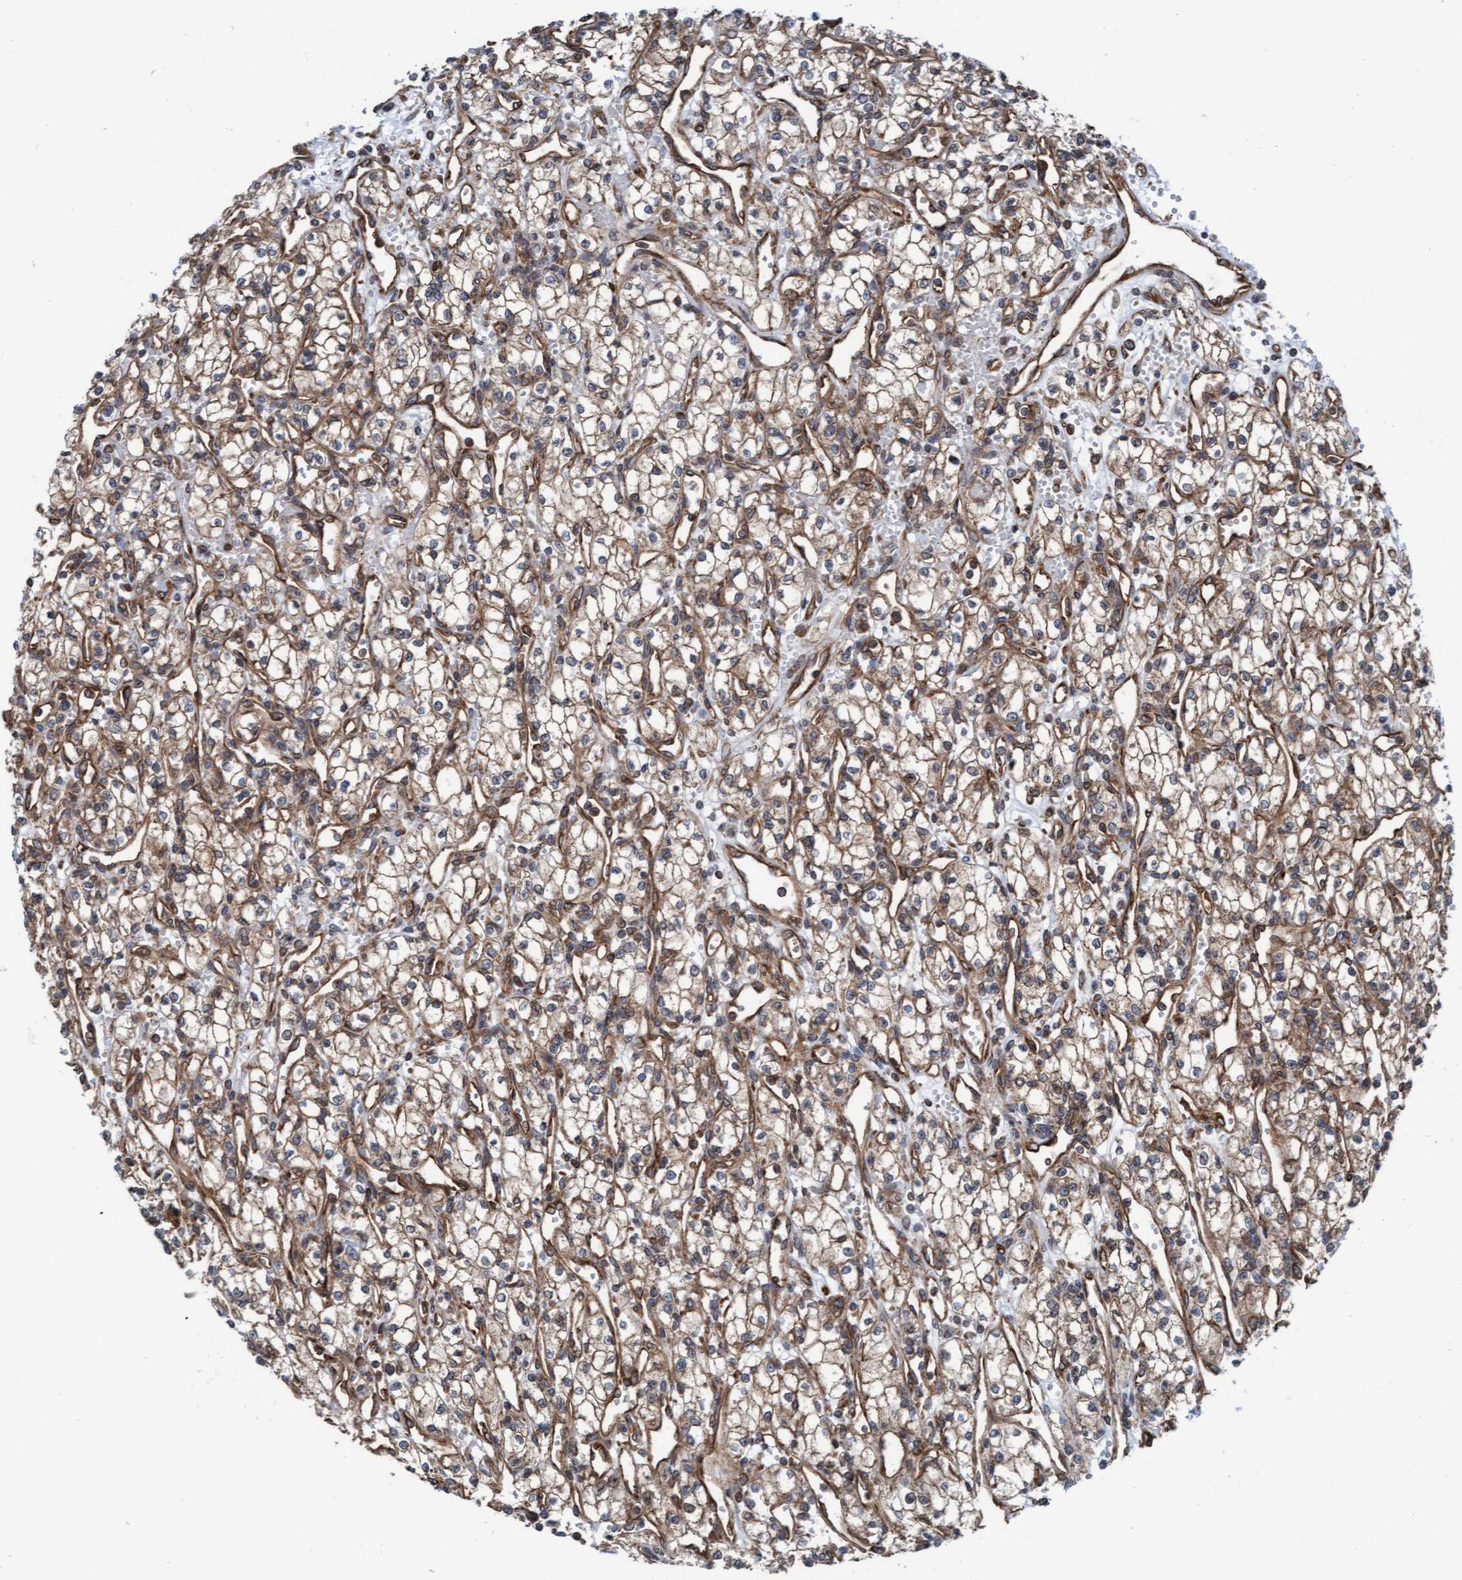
{"staining": {"intensity": "weak", "quantity": ">75%", "location": "cytoplasmic/membranous"}, "tissue": "renal cancer", "cell_type": "Tumor cells", "image_type": "cancer", "snomed": [{"axis": "morphology", "description": "Adenocarcinoma, NOS"}, {"axis": "topography", "description": "Kidney"}], "caption": "Immunohistochemical staining of renal cancer (adenocarcinoma) shows weak cytoplasmic/membranous protein expression in approximately >75% of tumor cells.", "gene": "RAP1GAP2", "patient": {"sex": "male", "age": 59}}